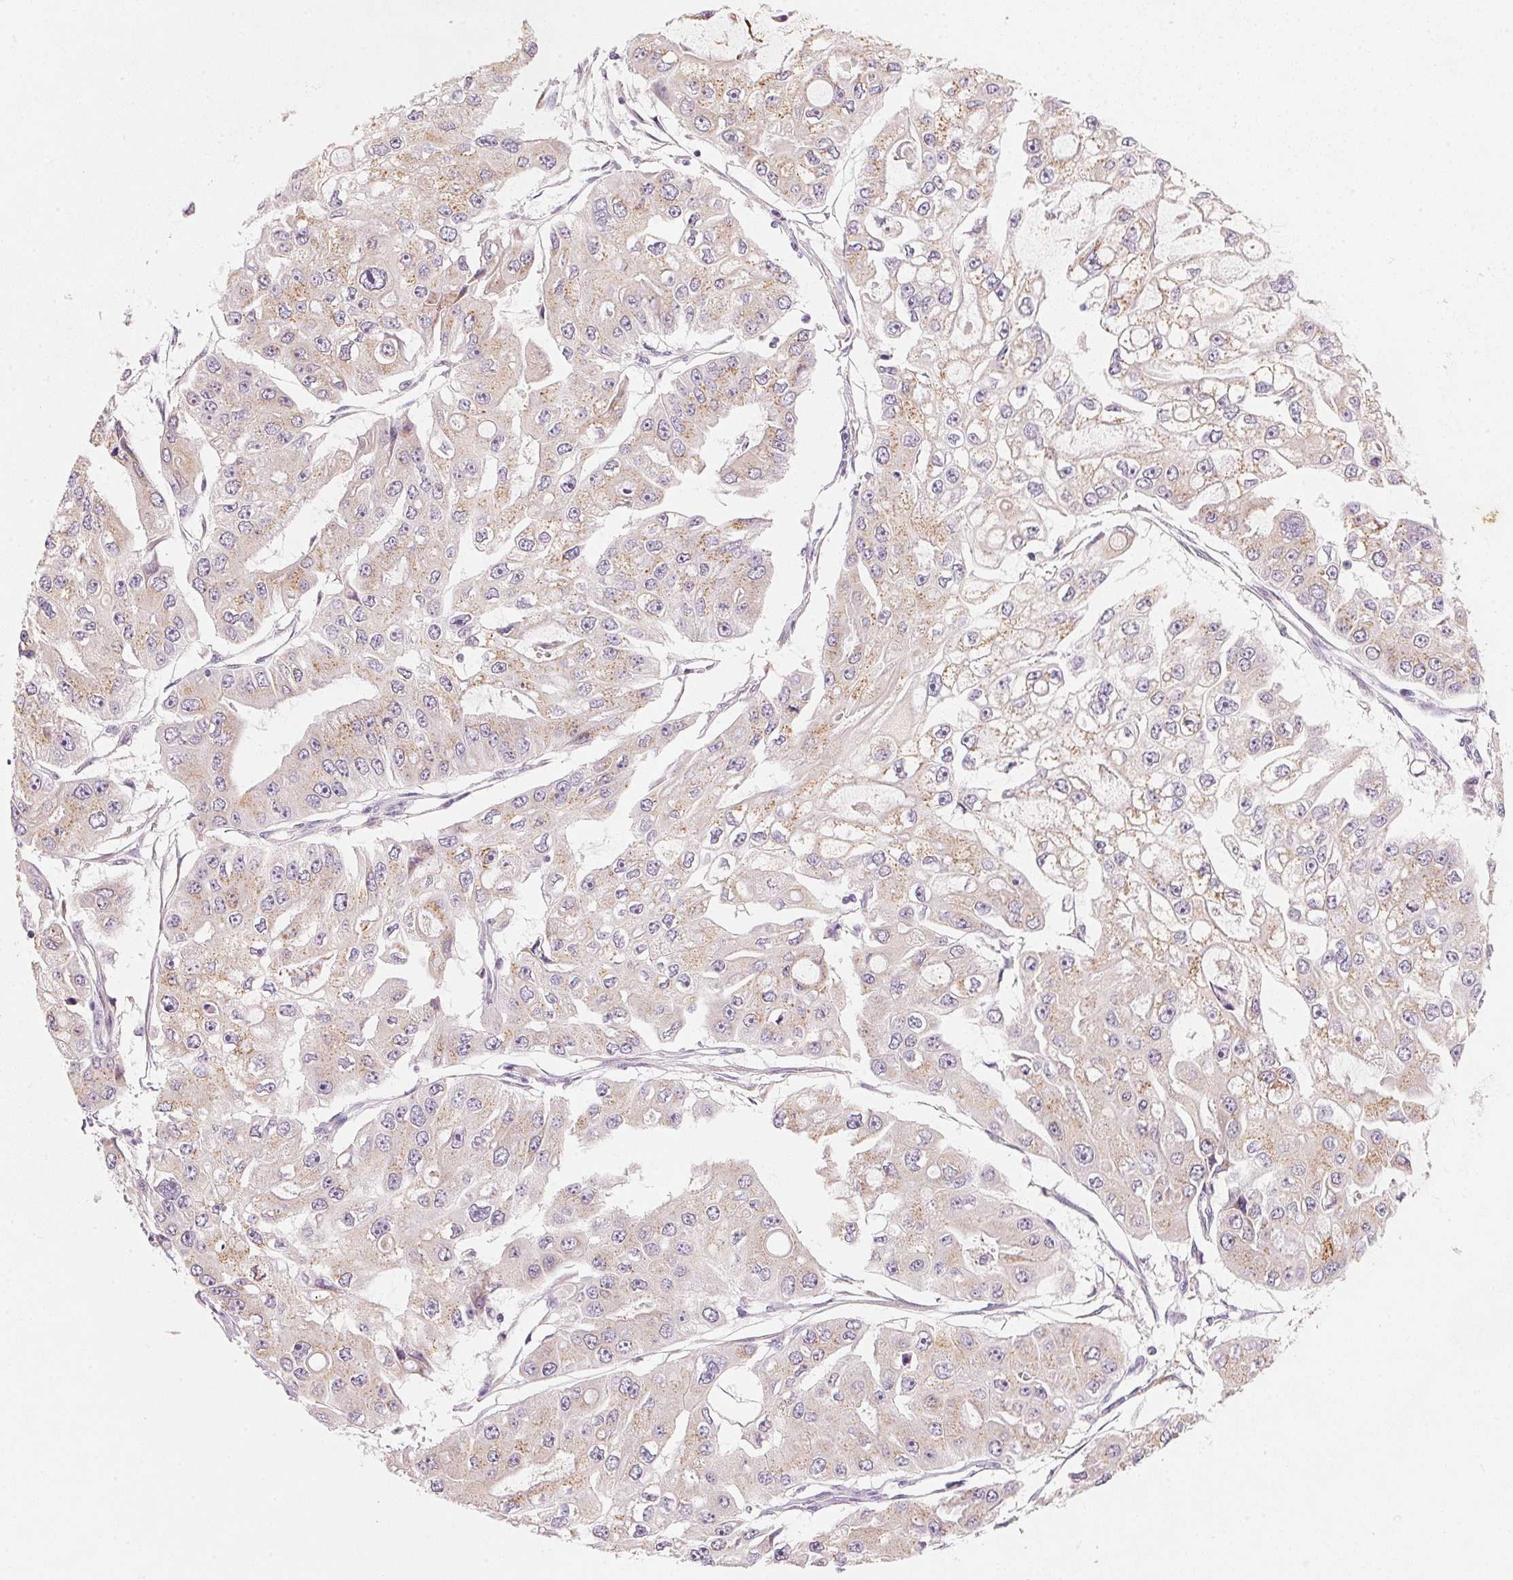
{"staining": {"intensity": "weak", "quantity": "25%-75%", "location": "cytoplasmic/membranous"}, "tissue": "ovarian cancer", "cell_type": "Tumor cells", "image_type": "cancer", "snomed": [{"axis": "morphology", "description": "Cystadenocarcinoma, serous, NOS"}, {"axis": "topography", "description": "Ovary"}], "caption": "Serous cystadenocarcinoma (ovarian) was stained to show a protein in brown. There is low levels of weak cytoplasmic/membranous staining in approximately 25%-75% of tumor cells.", "gene": "DRAM2", "patient": {"sex": "female", "age": 56}}